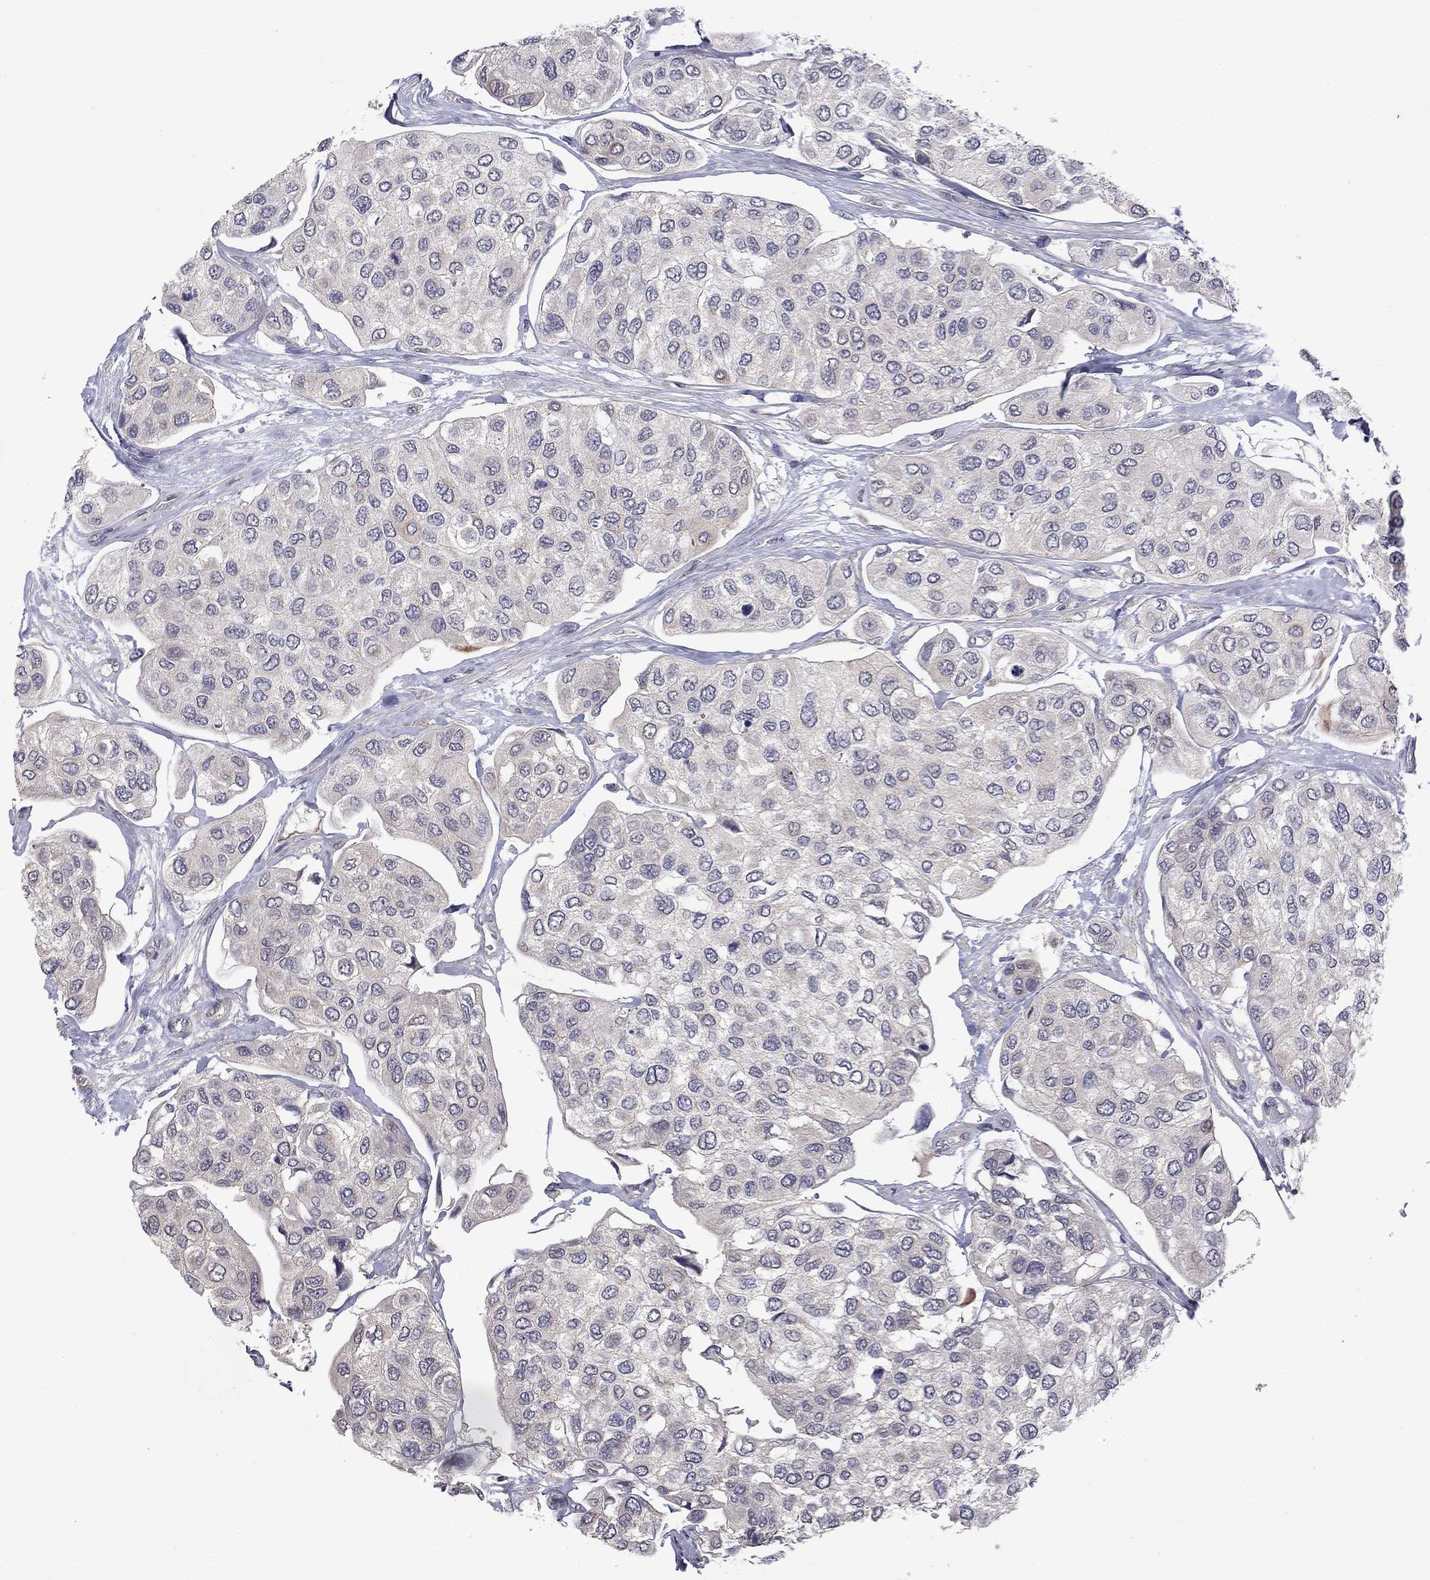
{"staining": {"intensity": "negative", "quantity": "none", "location": "none"}, "tissue": "urothelial cancer", "cell_type": "Tumor cells", "image_type": "cancer", "snomed": [{"axis": "morphology", "description": "Urothelial carcinoma, High grade"}, {"axis": "topography", "description": "Urinary bladder"}], "caption": "This is an immunohistochemistry photomicrograph of high-grade urothelial carcinoma. There is no positivity in tumor cells.", "gene": "SLC39A14", "patient": {"sex": "male", "age": 77}}